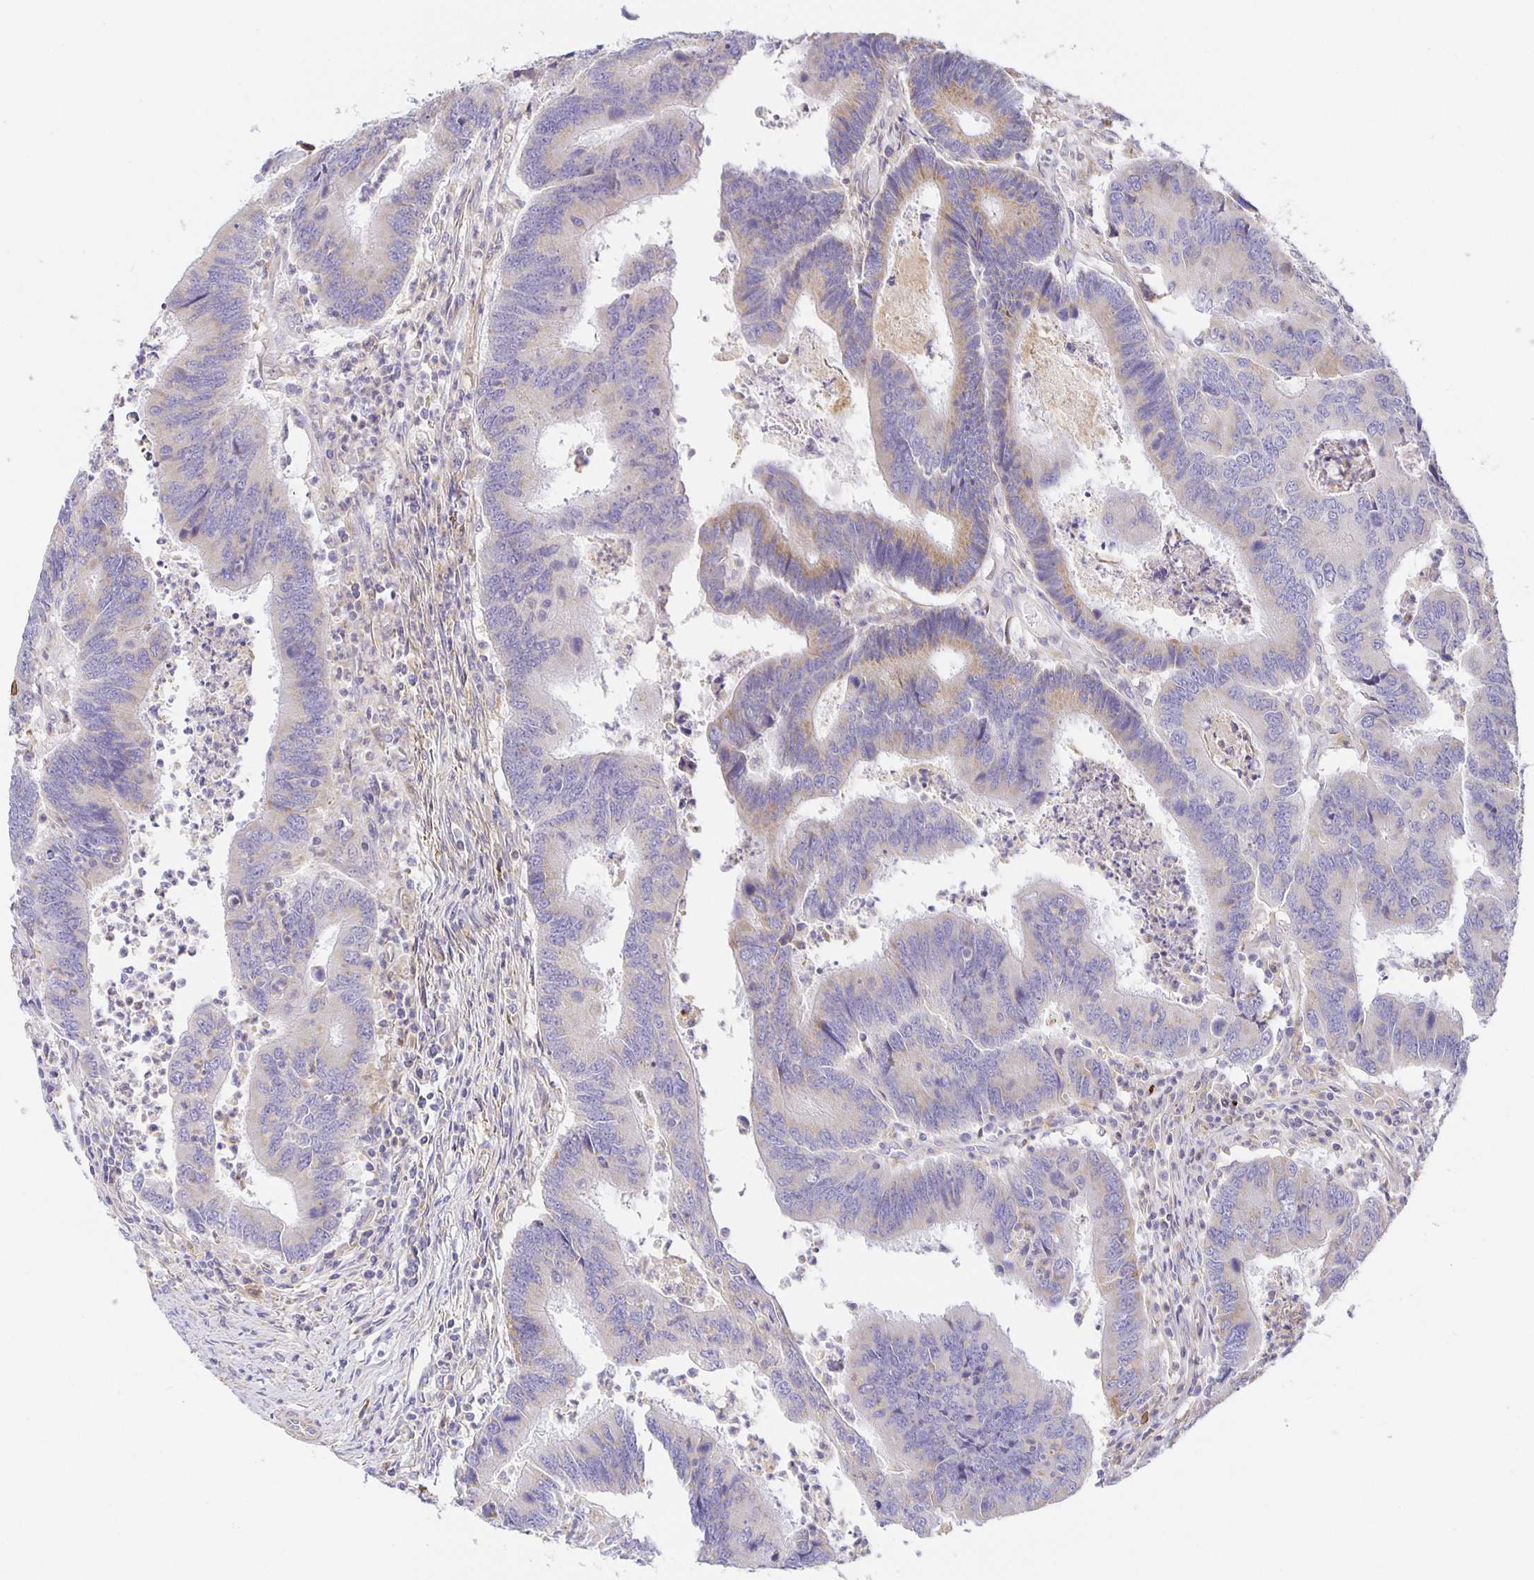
{"staining": {"intensity": "weak", "quantity": "25%-75%", "location": "cytoplasmic/membranous"}, "tissue": "colorectal cancer", "cell_type": "Tumor cells", "image_type": "cancer", "snomed": [{"axis": "morphology", "description": "Adenocarcinoma, NOS"}, {"axis": "topography", "description": "Colon"}], "caption": "Immunohistochemical staining of adenocarcinoma (colorectal) displays low levels of weak cytoplasmic/membranous protein staining in approximately 25%-75% of tumor cells. (brown staining indicates protein expression, while blue staining denotes nuclei).", "gene": "FLRT3", "patient": {"sex": "female", "age": 67}}